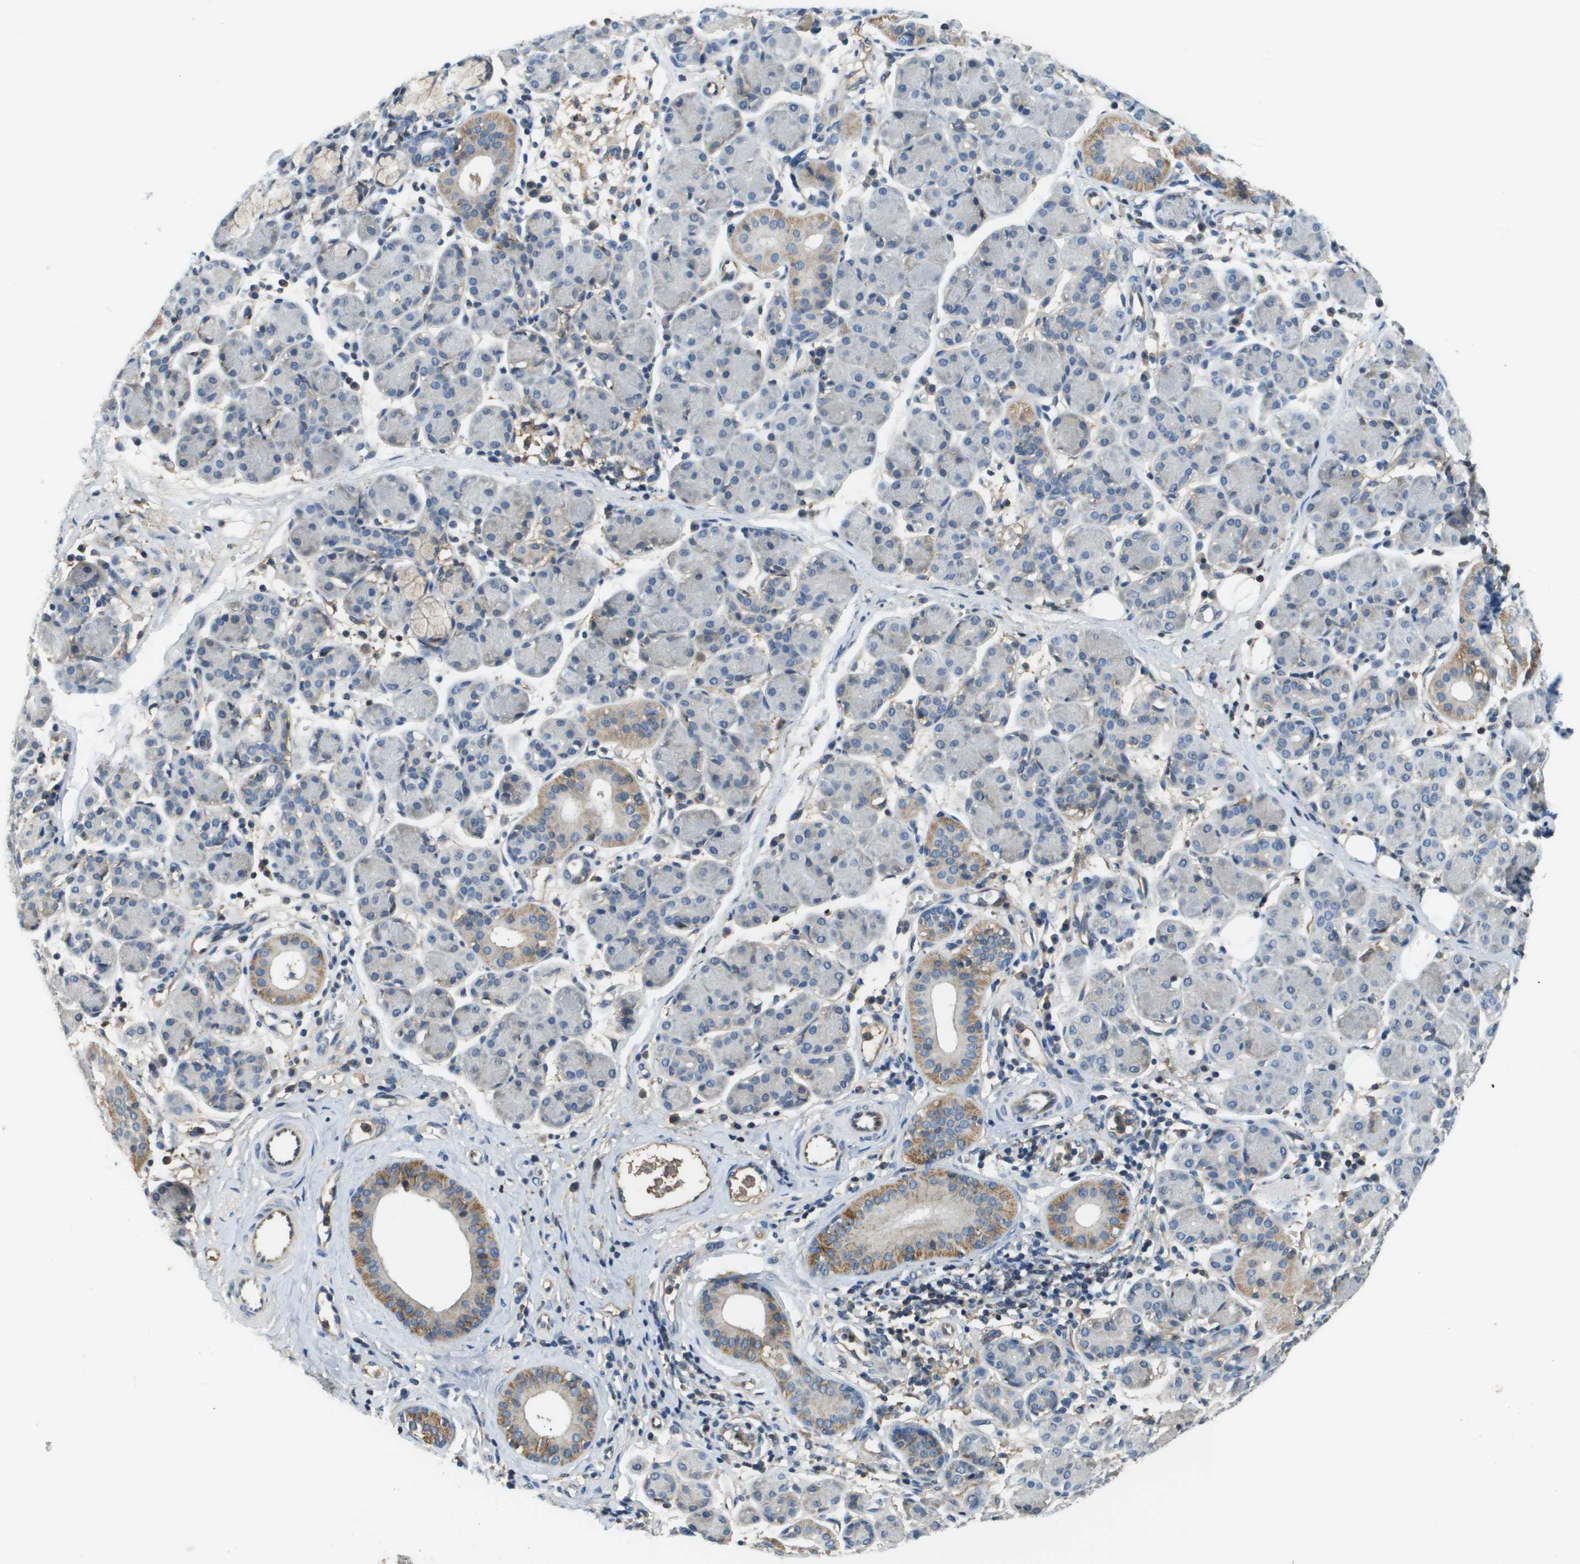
{"staining": {"intensity": "moderate", "quantity": "<25%", "location": "cytoplasmic/membranous"}, "tissue": "salivary gland", "cell_type": "Glandular cells", "image_type": "normal", "snomed": [{"axis": "morphology", "description": "Normal tissue, NOS"}, {"axis": "morphology", "description": "Inflammation, NOS"}, {"axis": "topography", "description": "Lymph node"}, {"axis": "topography", "description": "Salivary gland"}], "caption": "Protein expression analysis of normal salivary gland demonstrates moderate cytoplasmic/membranous expression in about <25% of glandular cells.", "gene": "SLC16A3", "patient": {"sex": "male", "age": 3}}